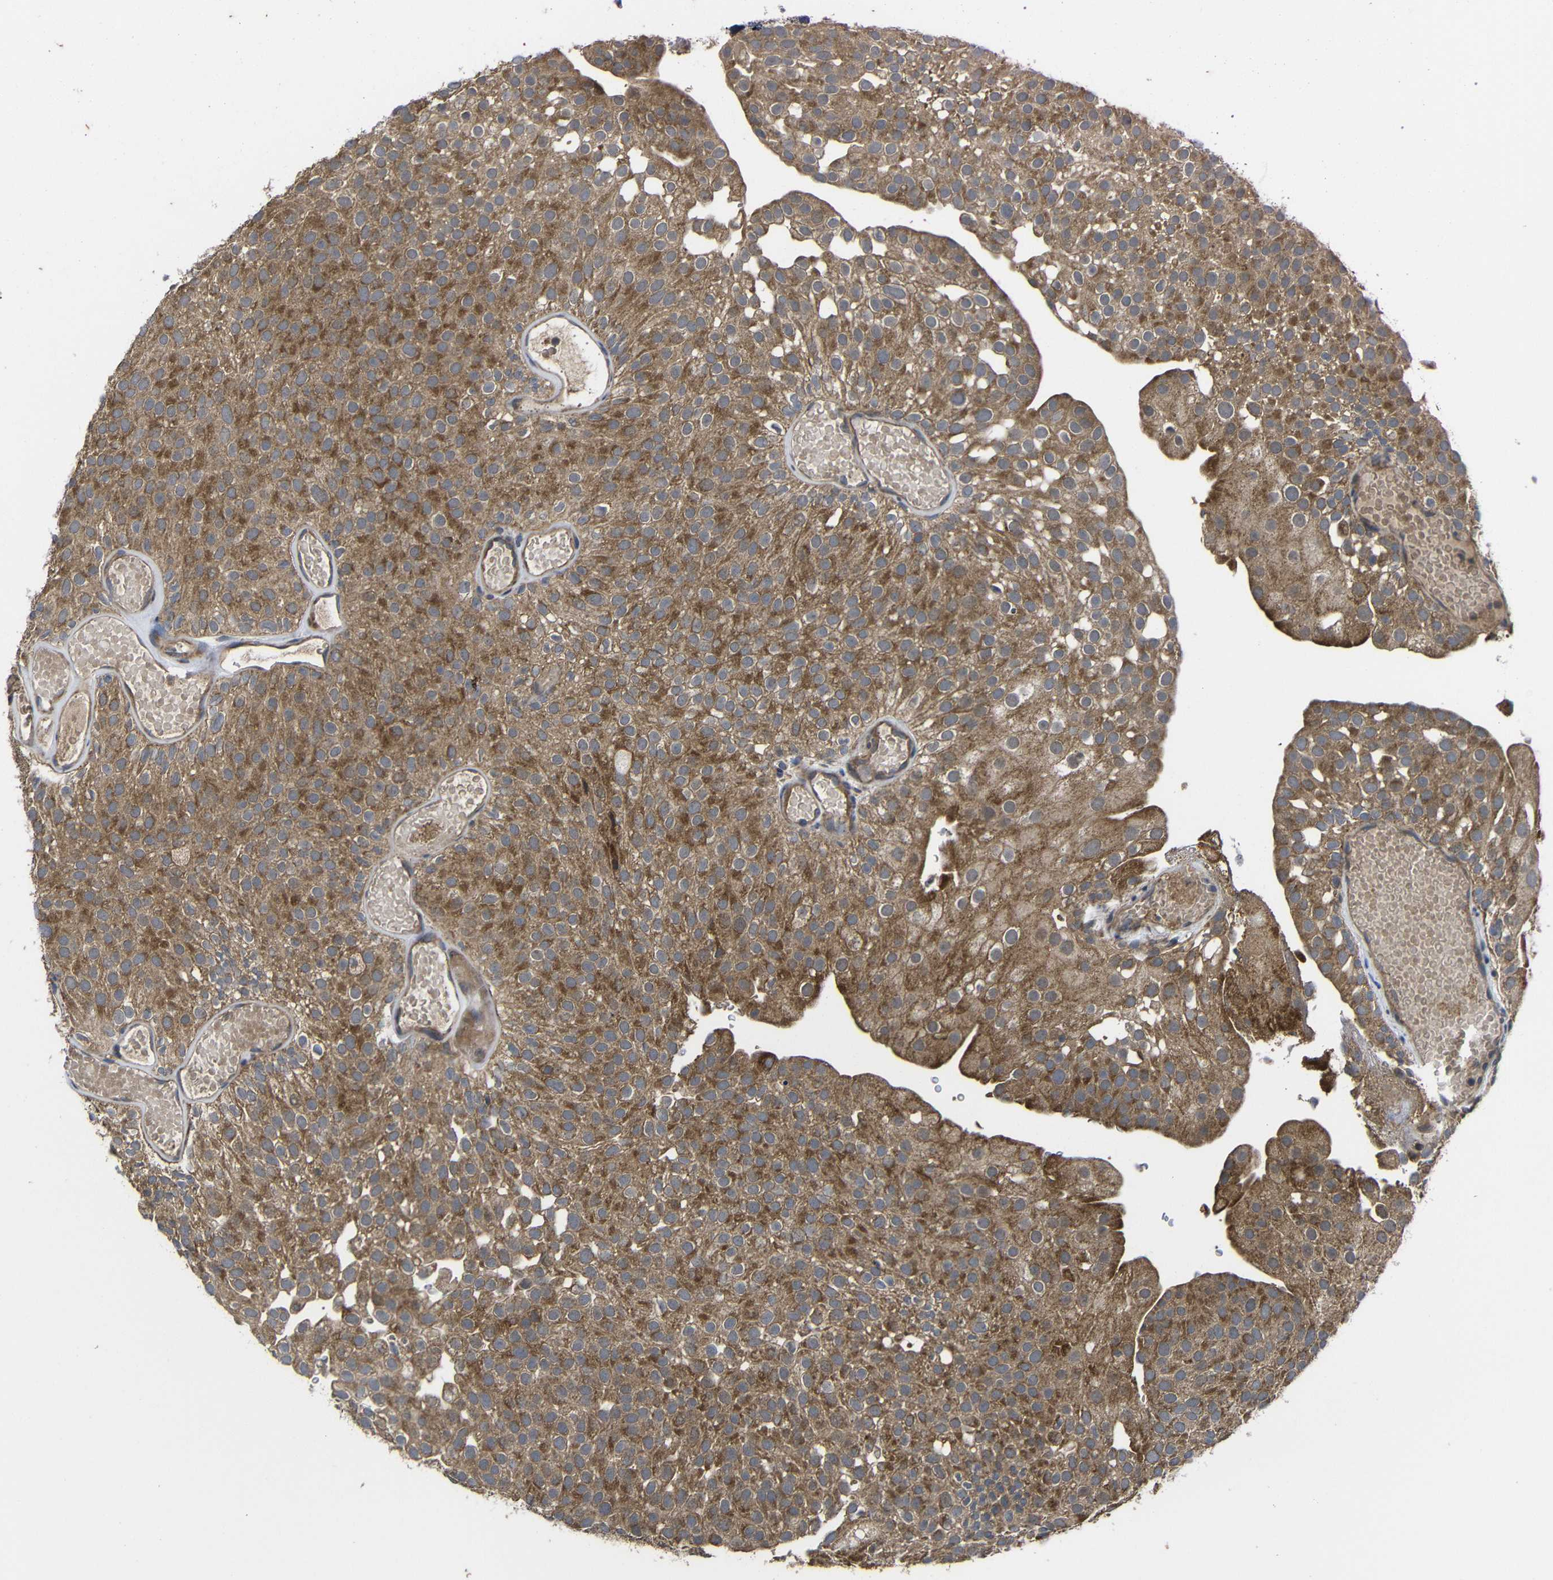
{"staining": {"intensity": "moderate", "quantity": ">75%", "location": "cytoplasmic/membranous"}, "tissue": "urothelial cancer", "cell_type": "Tumor cells", "image_type": "cancer", "snomed": [{"axis": "morphology", "description": "Urothelial carcinoma, Low grade"}, {"axis": "topography", "description": "Urinary bladder"}], "caption": "Urothelial cancer tissue exhibits moderate cytoplasmic/membranous expression in about >75% of tumor cells, visualized by immunohistochemistry. The staining was performed using DAB to visualize the protein expression in brown, while the nuclei were stained in blue with hematoxylin (Magnification: 20x).", "gene": "LPAR5", "patient": {"sex": "male", "age": 78}}